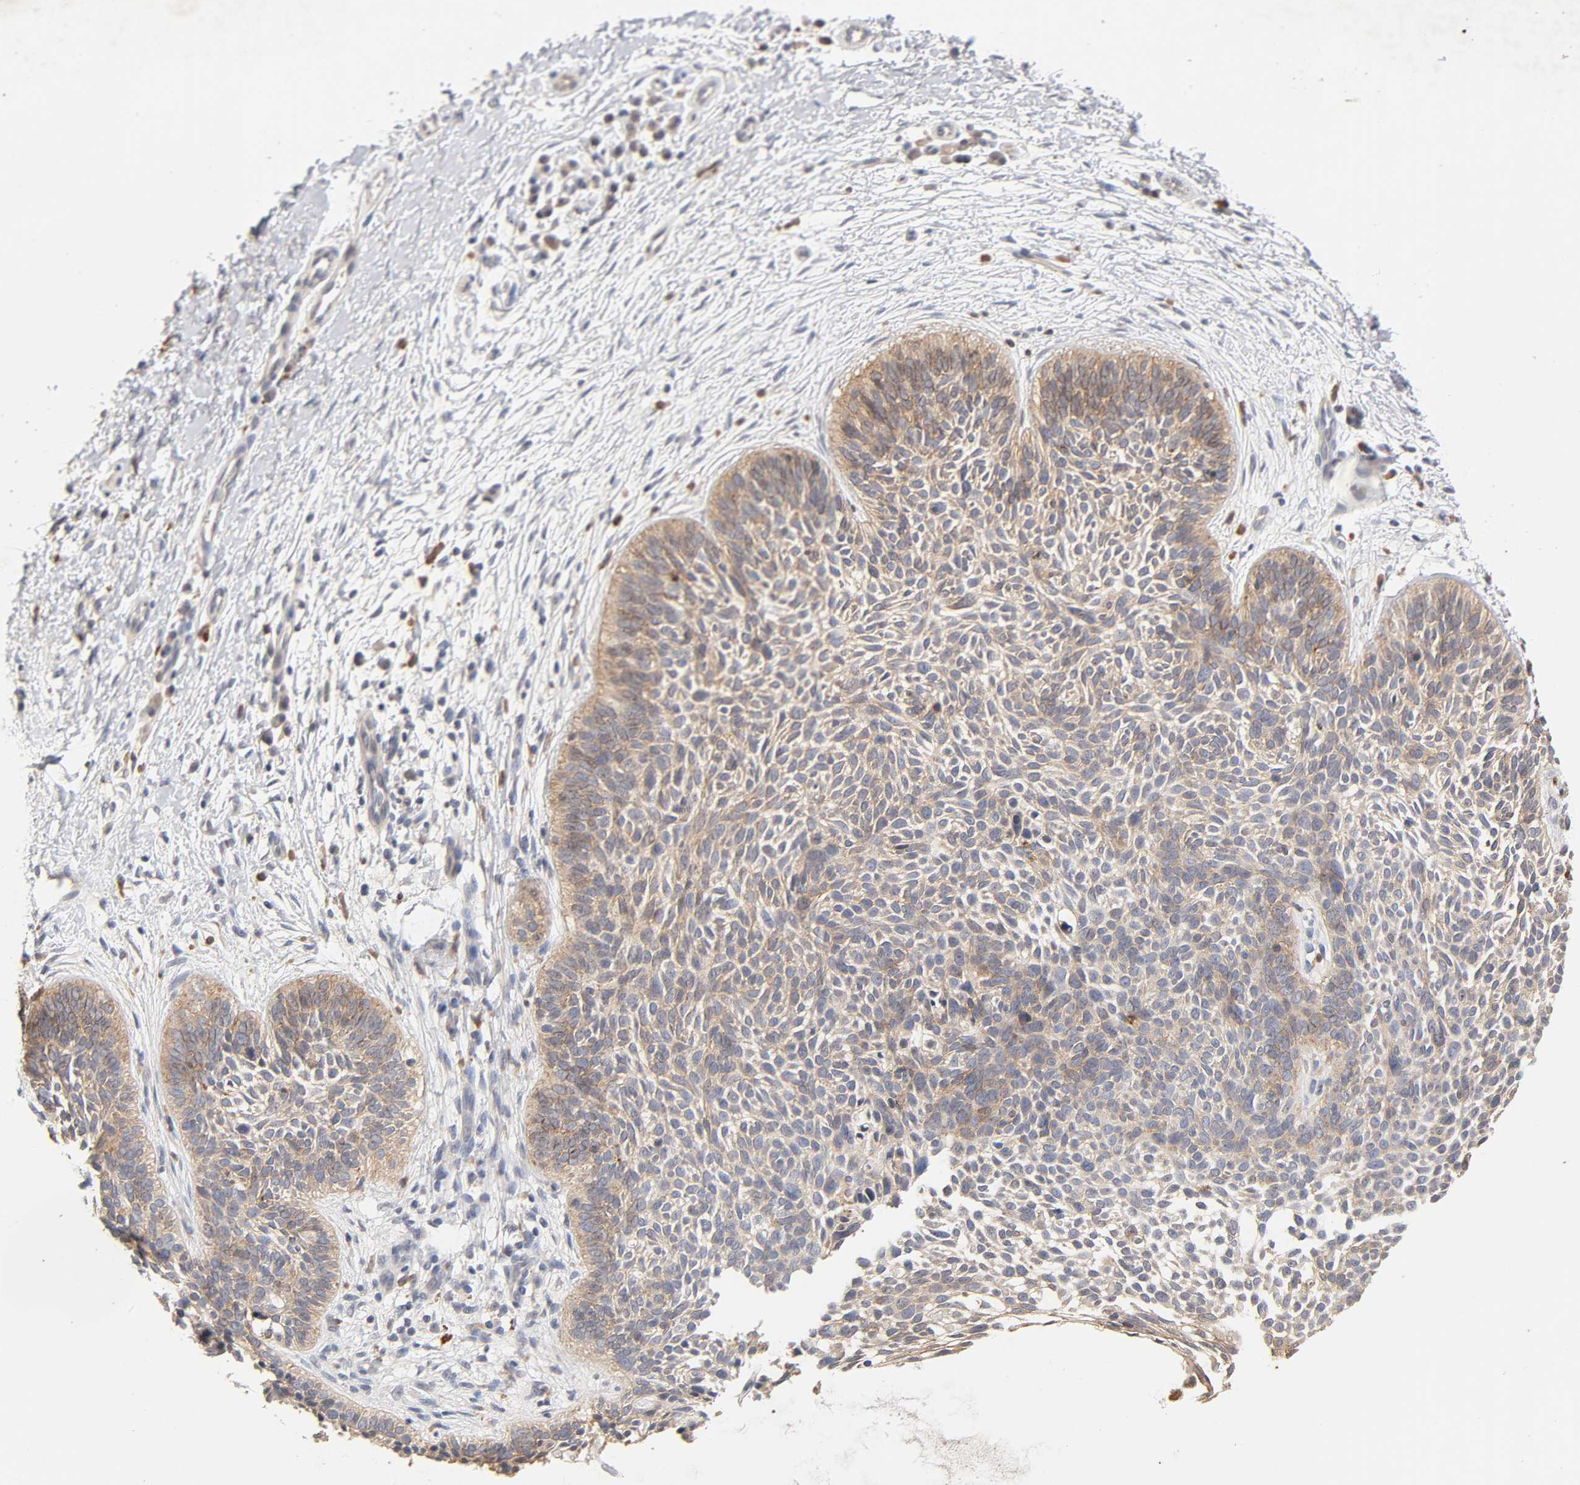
{"staining": {"intensity": "moderate", "quantity": ">75%", "location": "cytoplasmic/membranous"}, "tissue": "skin cancer", "cell_type": "Tumor cells", "image_type": "cancer", "snomed": [{"axis": "morphology", "description": "Normal tissue, NOS"}, {"axis": "morphology", "description": "Basal cell carcinoma"}, {"axis": "topography", "description": "Skin"}], "caption": "This is a micrograph of IHC staining of skin basal cell carcinoma, which shows moderate positivity in the cytoplasmic/membranous of tumor cells.", "gene": "CXADR", "patient": {"sex": "female", "age": 71}}